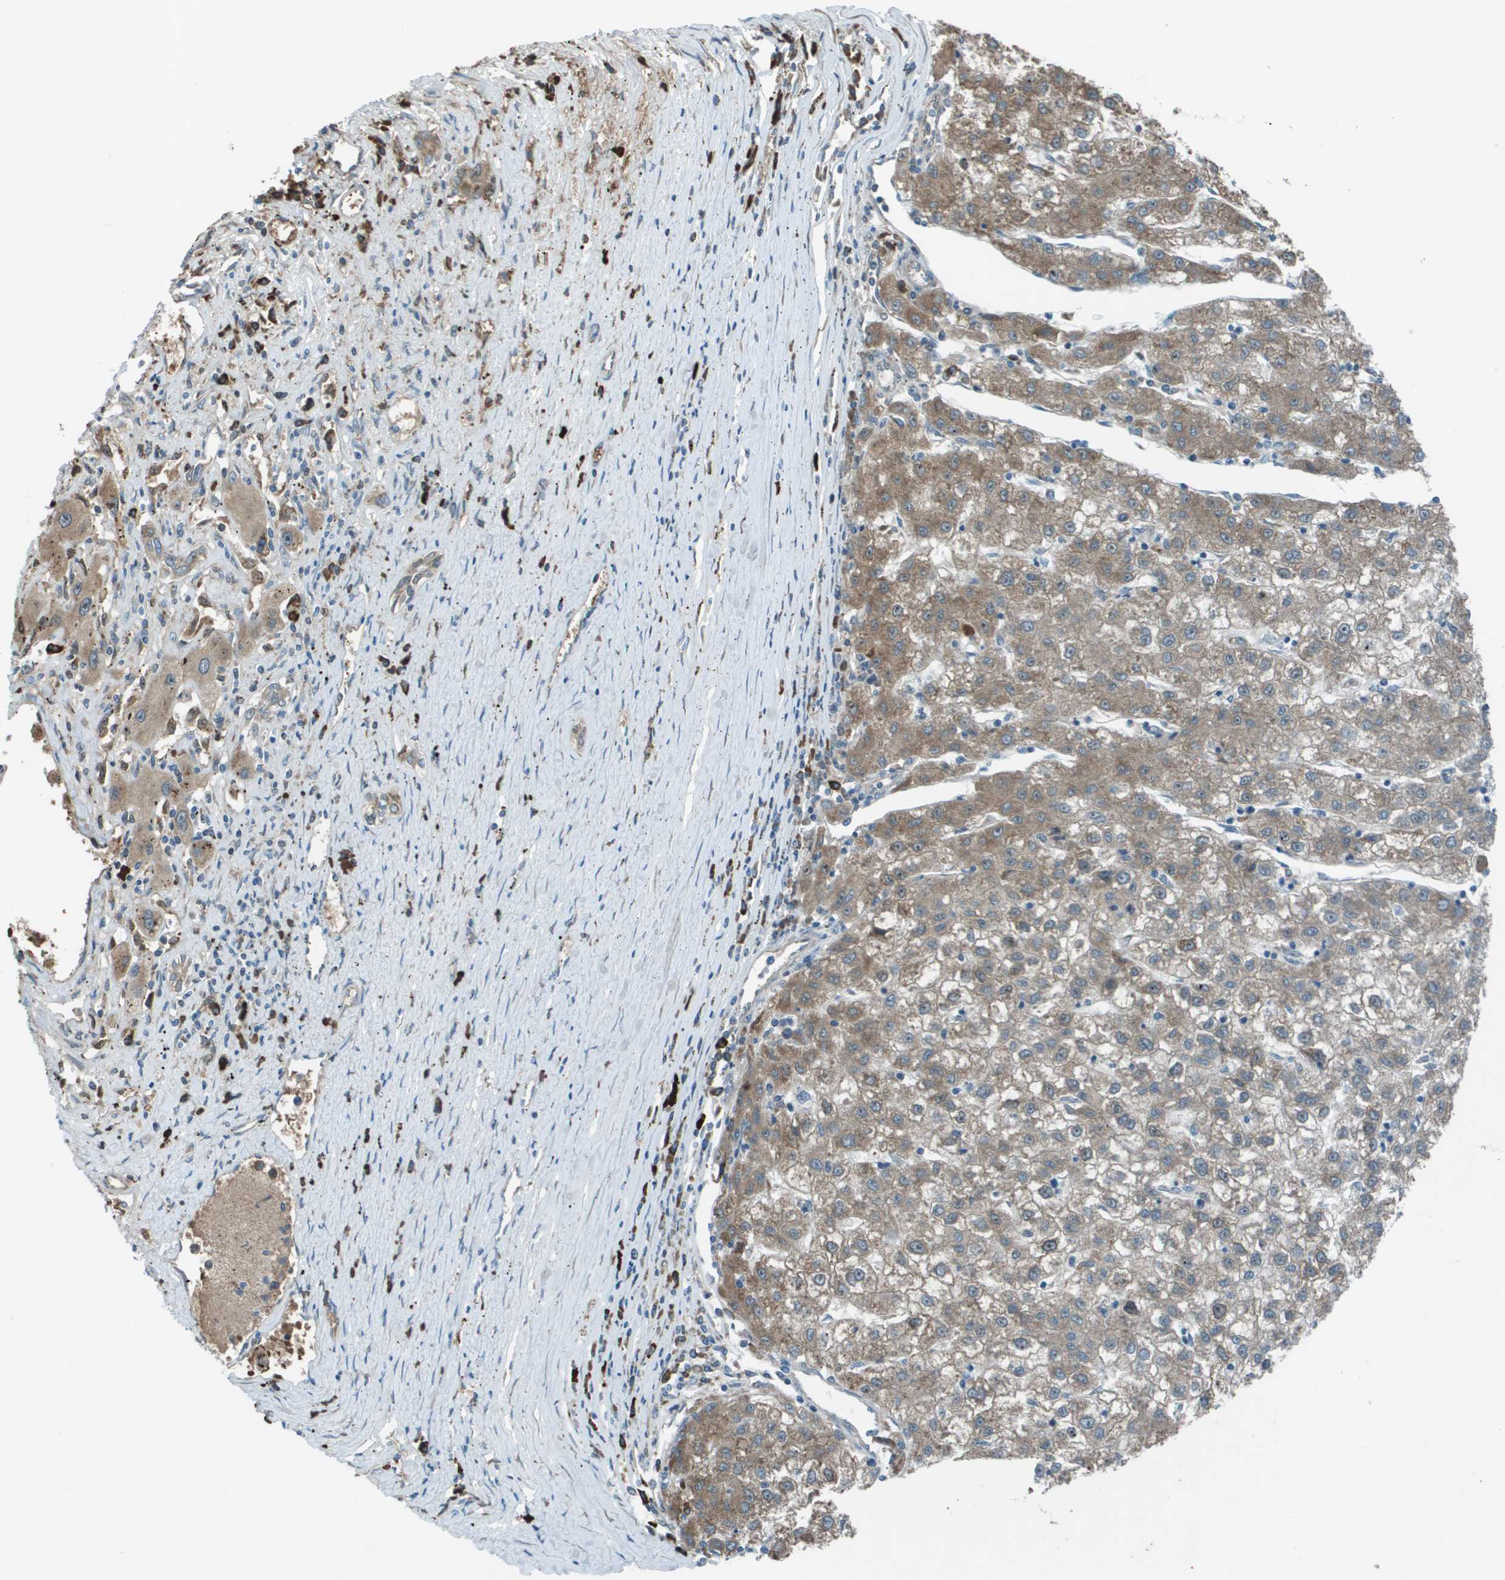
{"staining": {"intensity": "weak", "quantity": ">75%", "location": "cytoplasmic/membranous"}, "tissue": "liver cancer", "cell_type": "Tumor cells", "image_type": "cancer", "snomed": [{"axis": "morphology", "description": "Carcinoma, Hepatocellular, NOS"}, {"axis": "topography", "description": "Liver"}], "caption": "Weak cytoplasmic/membranous positivity for a protein is appreciated in about >75% of tumor cells of hepatocellular carcinoma (liver) using IHC.", "gene": "UTS2", "patient": {"sex": "male", "age": 72}}